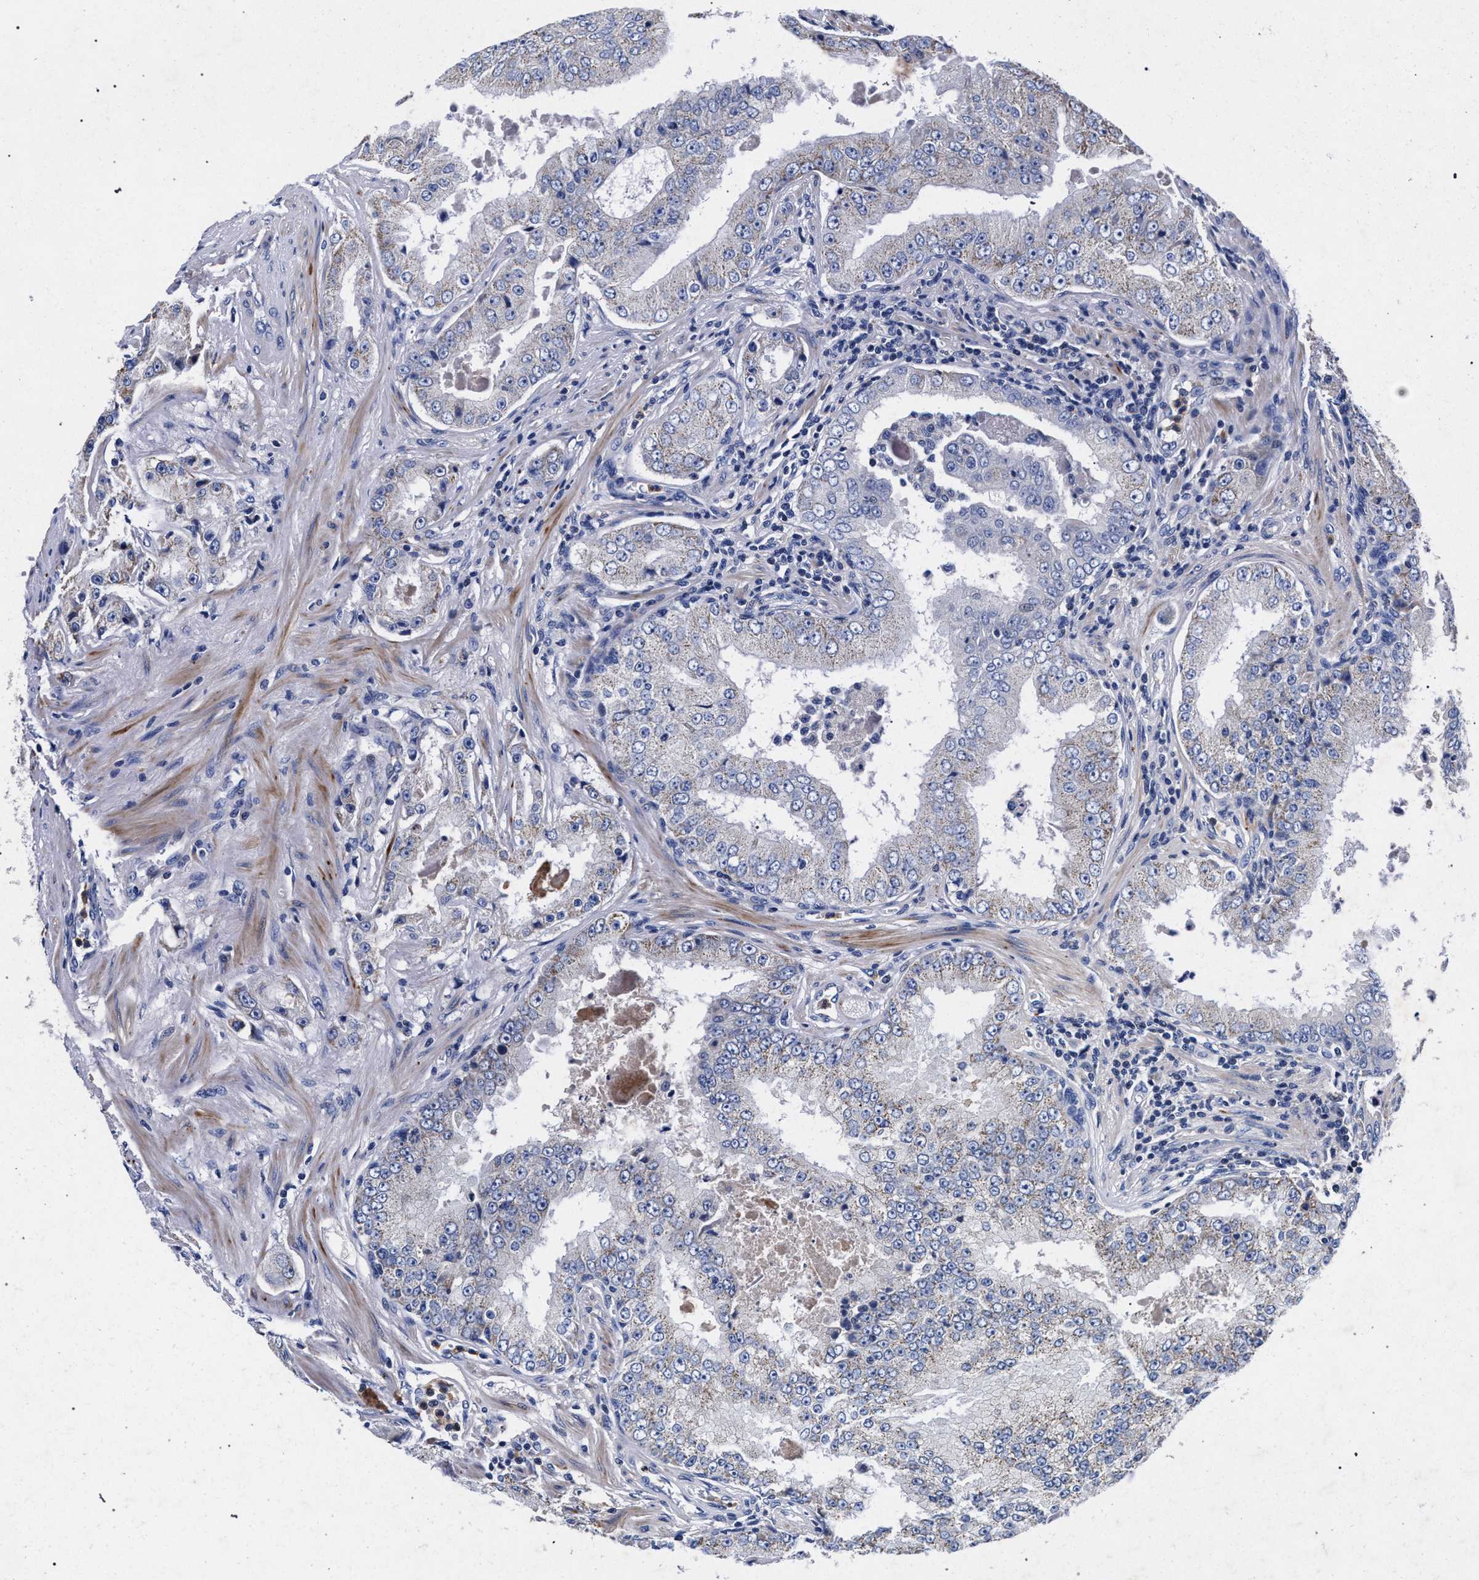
{"staining": {"intensity": "weak", "quantity": "<25%", "location": "cytoplasmic/membranous"}, "tissue": "prostate cancer", "cell_type": "Tumor cells", "image_type": "cancer", "snomed": [{"axis": "morphology", "description": "Adenocarcinoma, High grade"}, {"axis": "topography", "description": "Prostate"}], "caption": "This image is of prostate adenocarcinoma (high-grade) stained with immunohistochemistry to label a protein in brown with the nuclei are counter-stained blue. There is no expression in tumor cells. (Immunohistochemistry, brightfield microscopy, high magnification).", "gene": "HSD17B14", "patient": {"sex": "male", "age": 73}}